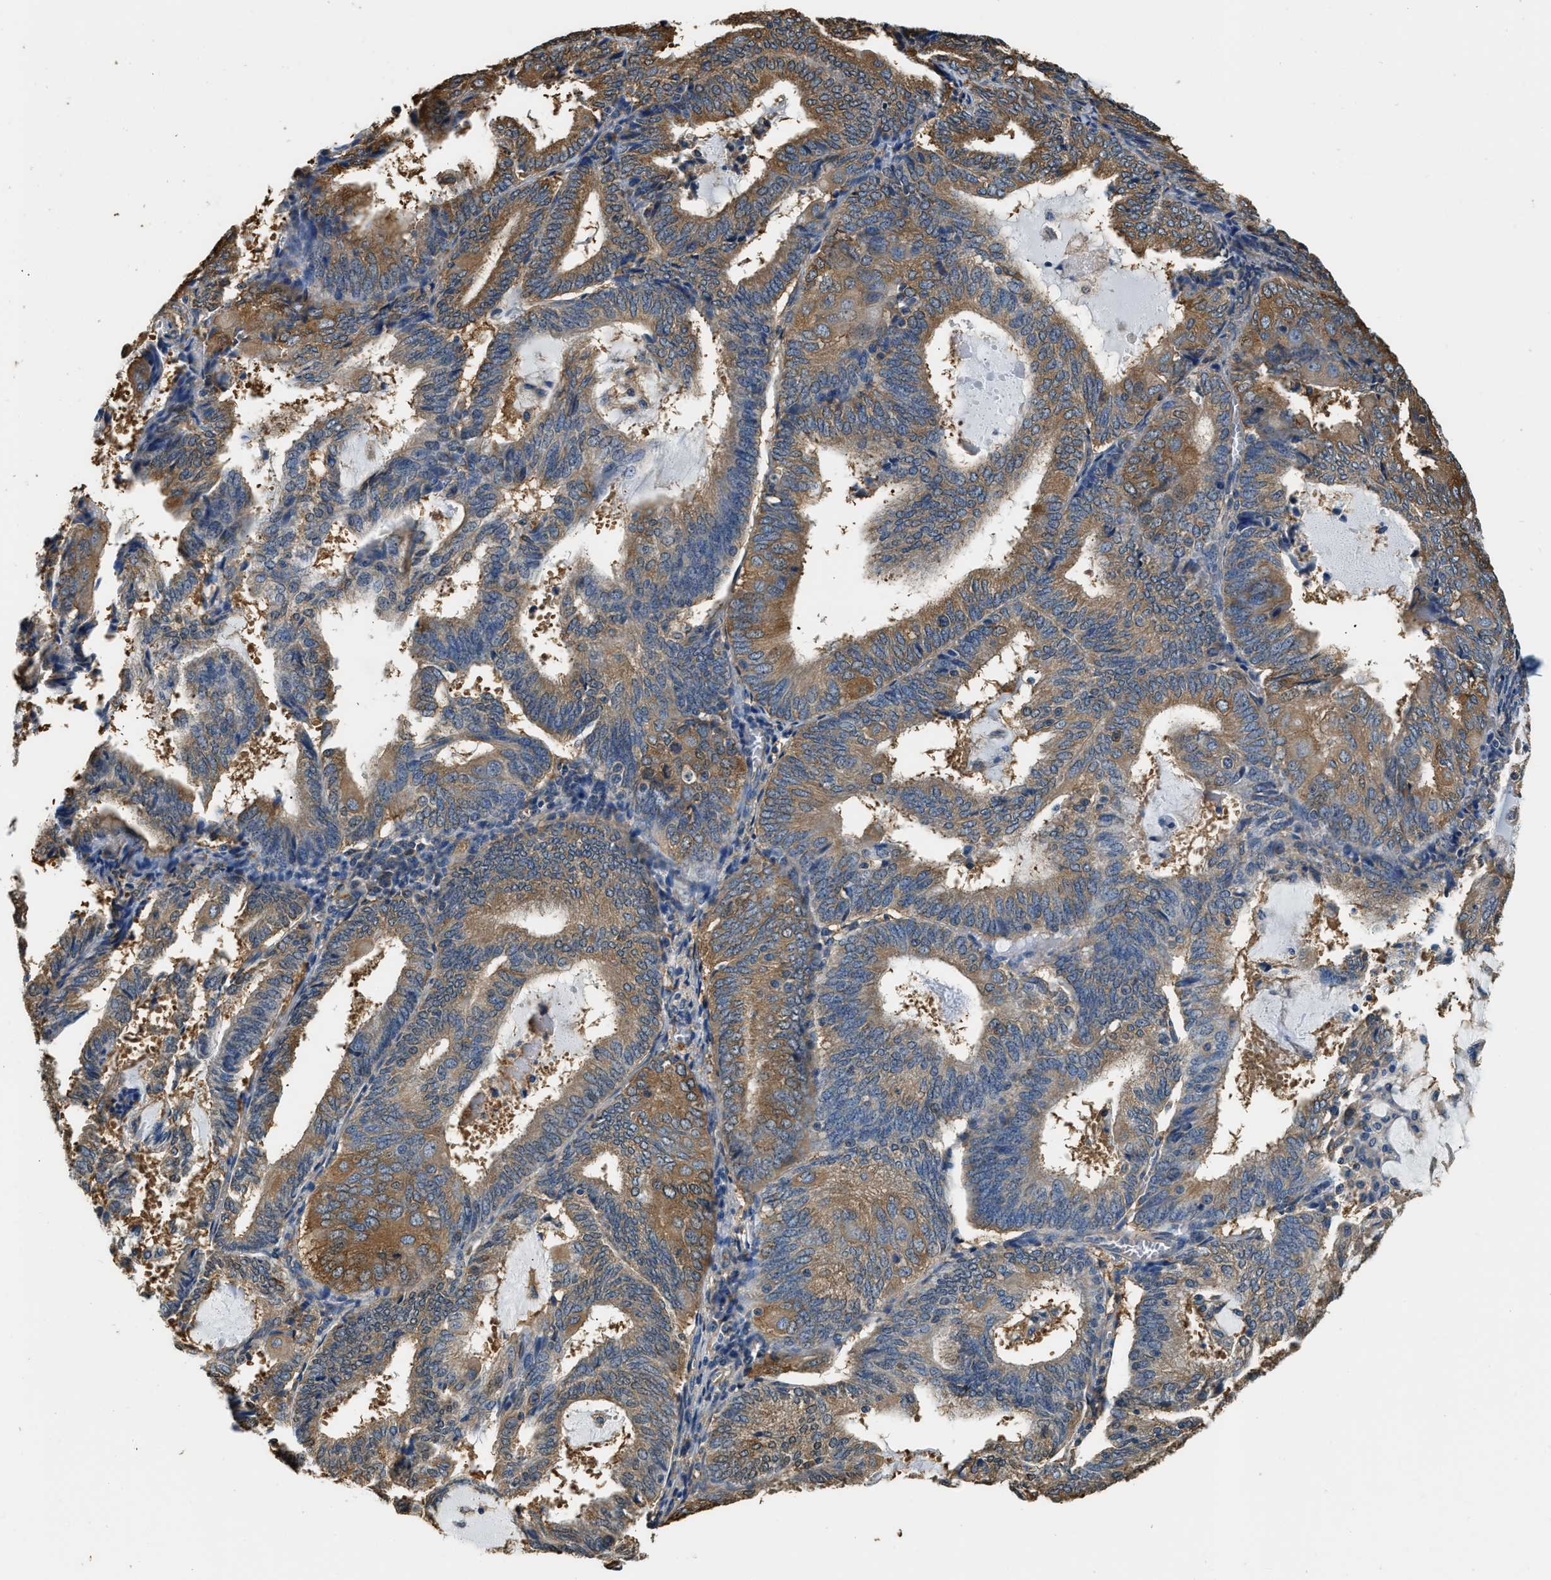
{"staining": {"intensity": "moderate", "quantity": ">75%", "location": "cytoplasmic/membranous"}, "tissue": "endometrial cancer", "cell_type": "Tumor cells", "image_type": "cancer", "snomed": [{"axis": "morphology", "description": "Adenocarcinoma, NOS"}, {"axis": "topography", "description": "Endometrium"}], "caption": "Immunohistochemical staining of human adenocarcinoma (endometrial) displays medium levels of moderate cytoplasmic/membranous protein positivity in approximately >75% of tumor cells.", "gene": "PPP2R1B", "patient": {"sex": "female", "age": 81}}